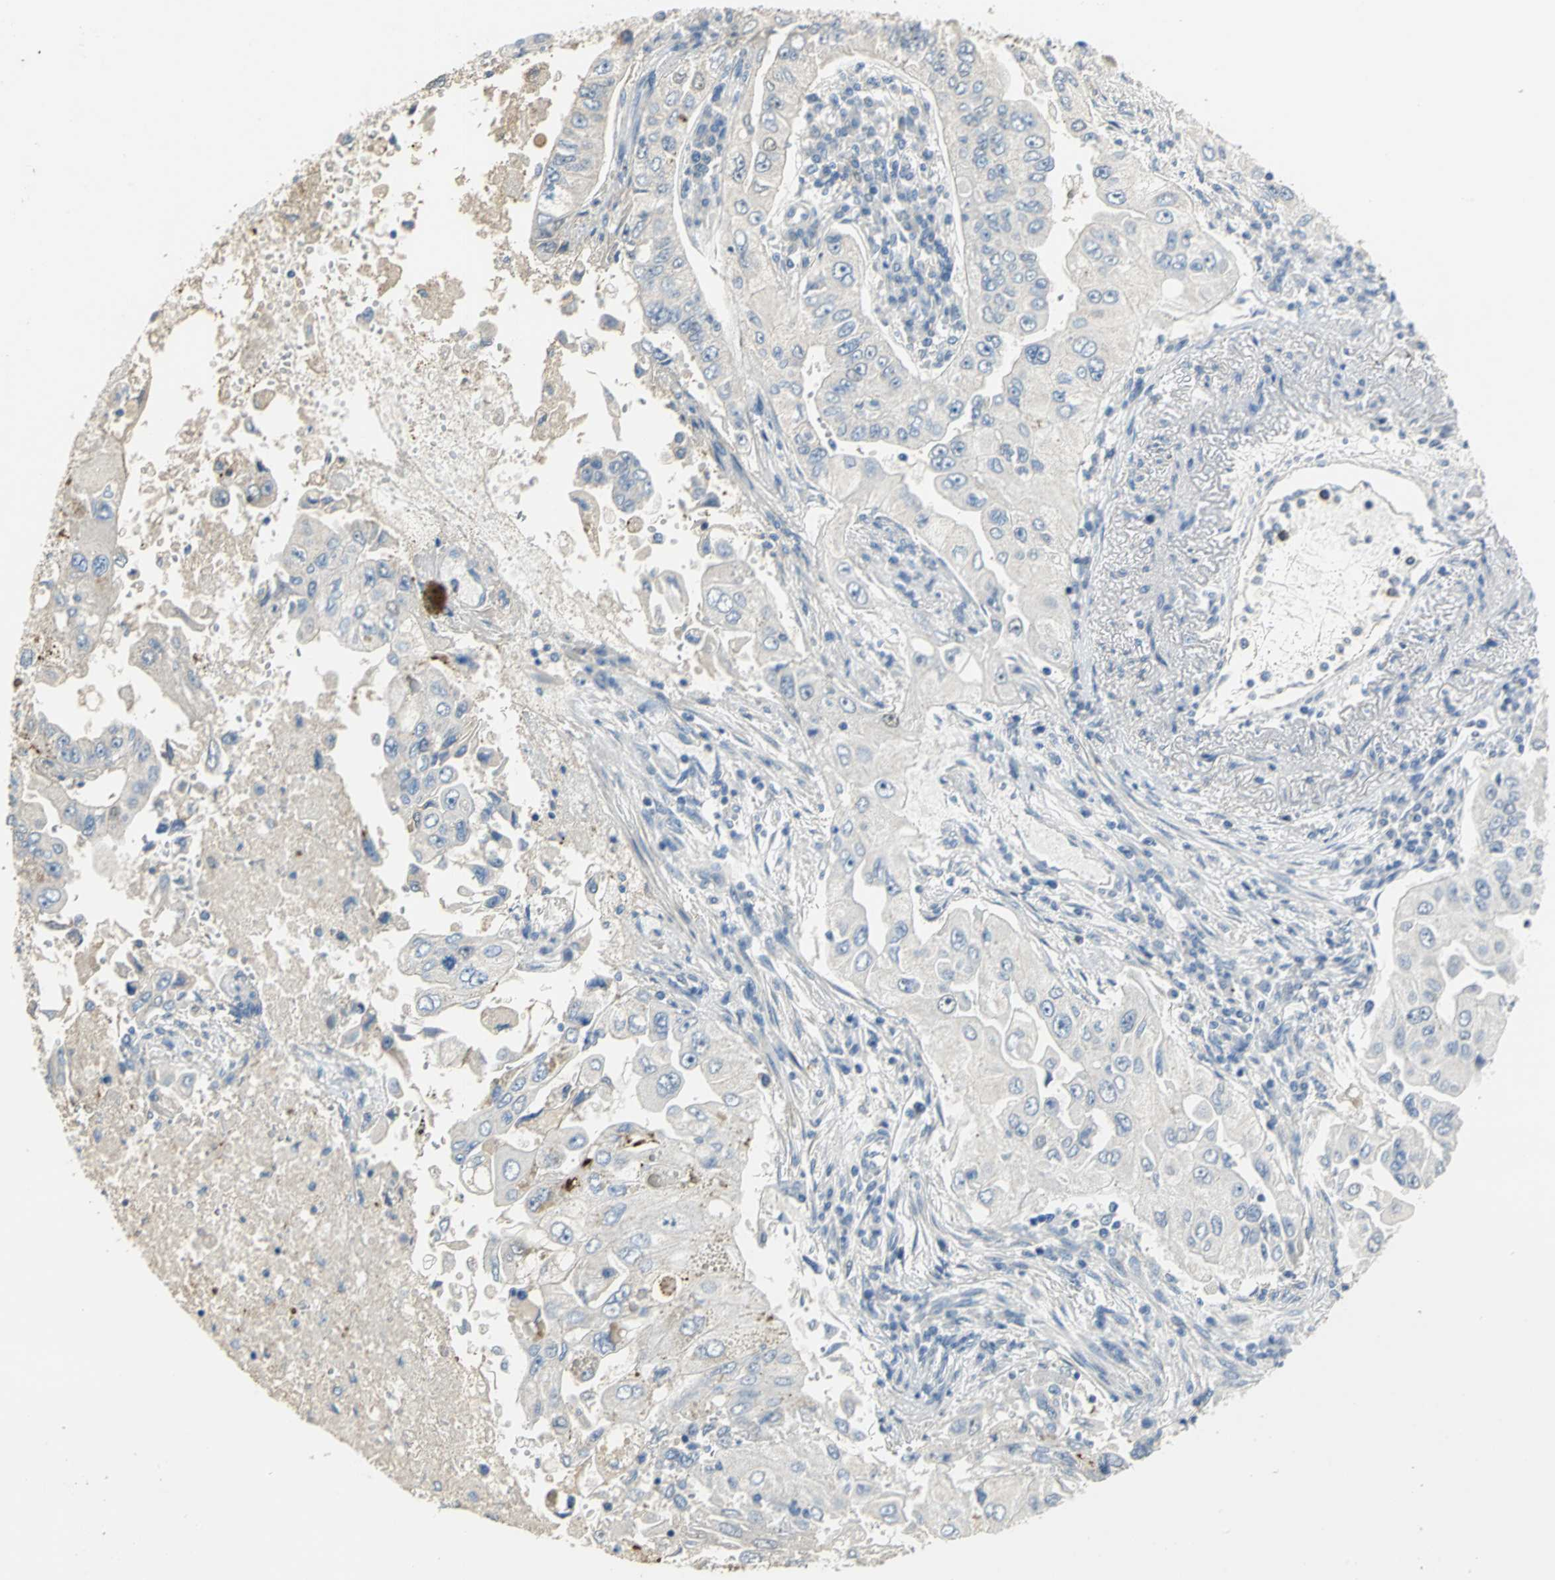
{"staining": {"intensity": "negative", "quantity": "none", "location": "none"}, "tissue": "lung cancer", "cell_type": "Tumor cells", "image_type": "cancer", "snomed": [{"axis": "morphology", "description": "Adenocarcinoma, NOS"}, {"axis": "topography", "description": "Lung"}], "caption": "This is an immunohistochemistry photomicrograph of adenocarcinoma (lung). There is no expression in tumor cells.", "gene": "GYG2", "patient": {"sex": "male", "age": 84}}